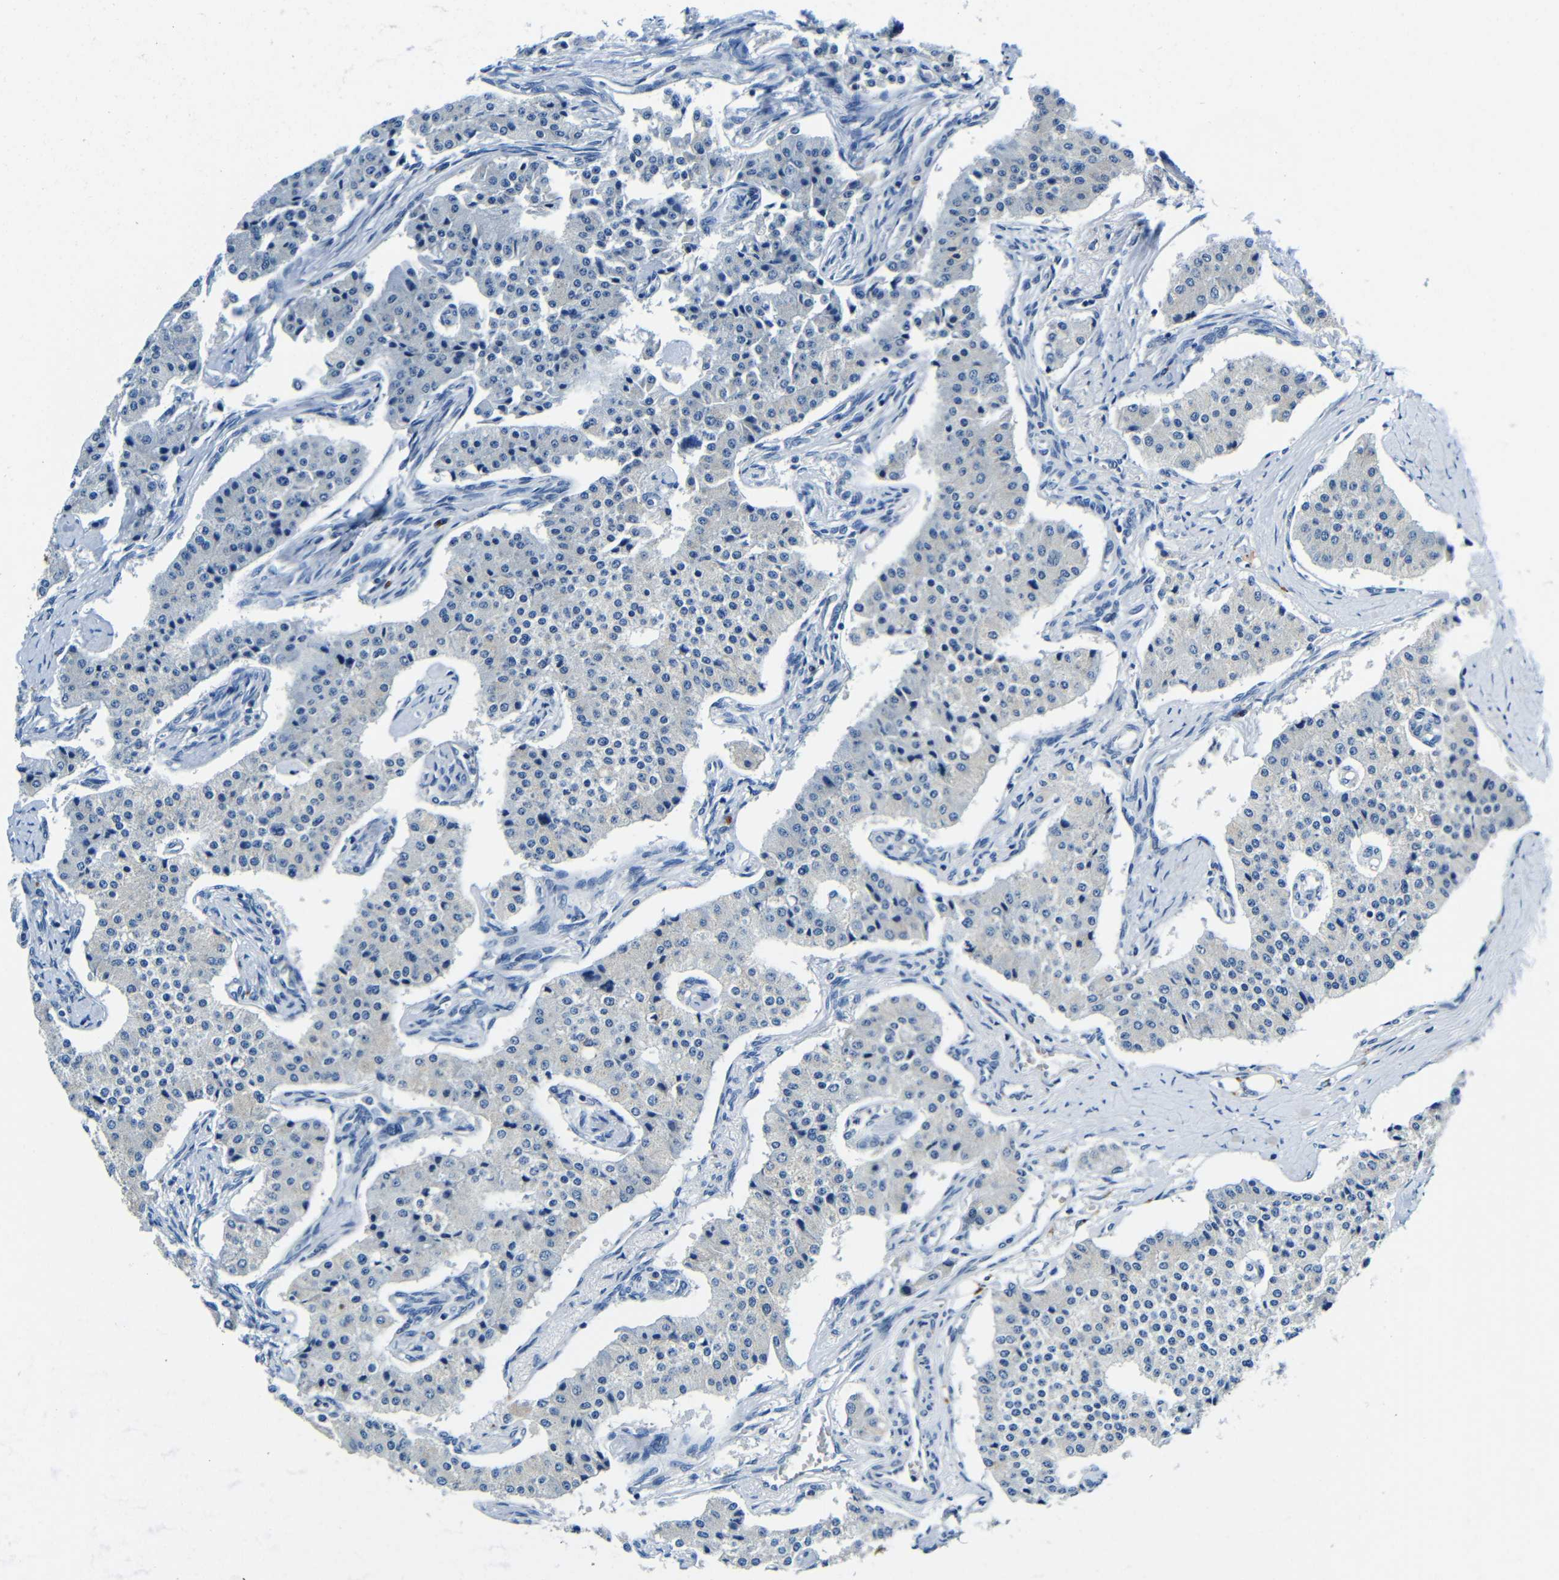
{"staining": {"intensity": "negative", "quantity": "none", "location": "none"}, "tissue": "carcinoid", "cell_type": "Tumor cells", "image_type": "cancer", "snomed": [{"axis": "morphology", "description": "Carcinoid, malignant, NOS"}, {"axis": "topography", "description": "Colon"}], "caption": "IHC photomicrograph of carcinoid stained for a protein (brown), which displays no positivity in tumor cells. (Stains: DAB immunohistochemistry with hematoxylin counter stain, Microscopy: brightfield microscopy at high magnification).", "gene": "USO1", "patient": {"sex": "female", "age": 52}}